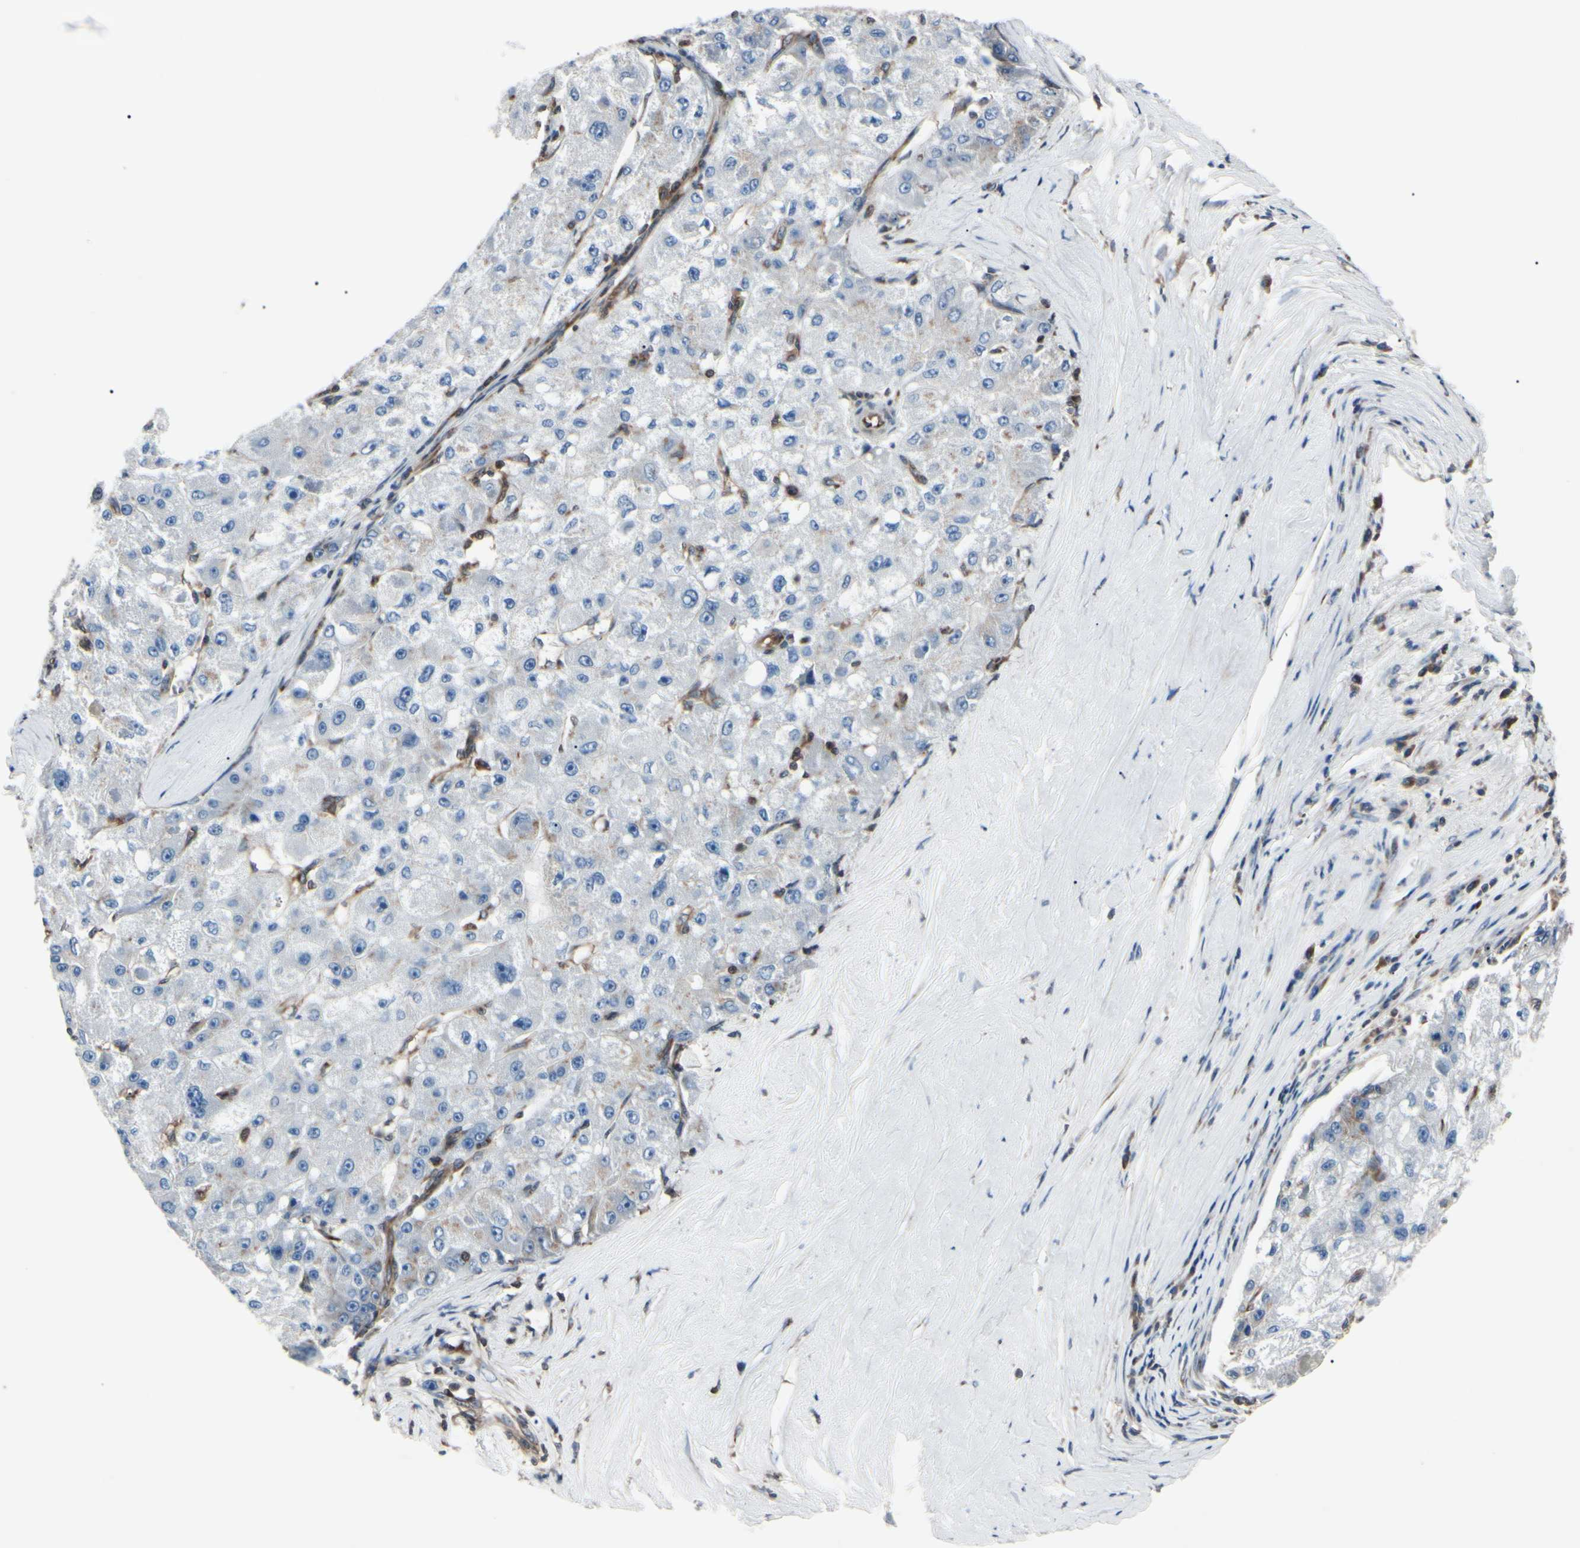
{"staining": {"intensity": "negative", "quantity": "none", "location": "none"}, "tissue": "liver cancer", "cell_type": "Tumor cells", "image_type": "cancer", "snomed": [{"axis": "morphology", "description": "Carcinoma, Hepatocellular, NOS"}, {"axis": "topography", "description": "Liver"}], "caption": "The image displays no staining of tumor cells in liver cancer. (DAB (3,3'-diaminobenzidine) IHC with hematoxylin counter stain).", "gene": "MAPRE1", "patient": {"sex": "male", "age": 80}}